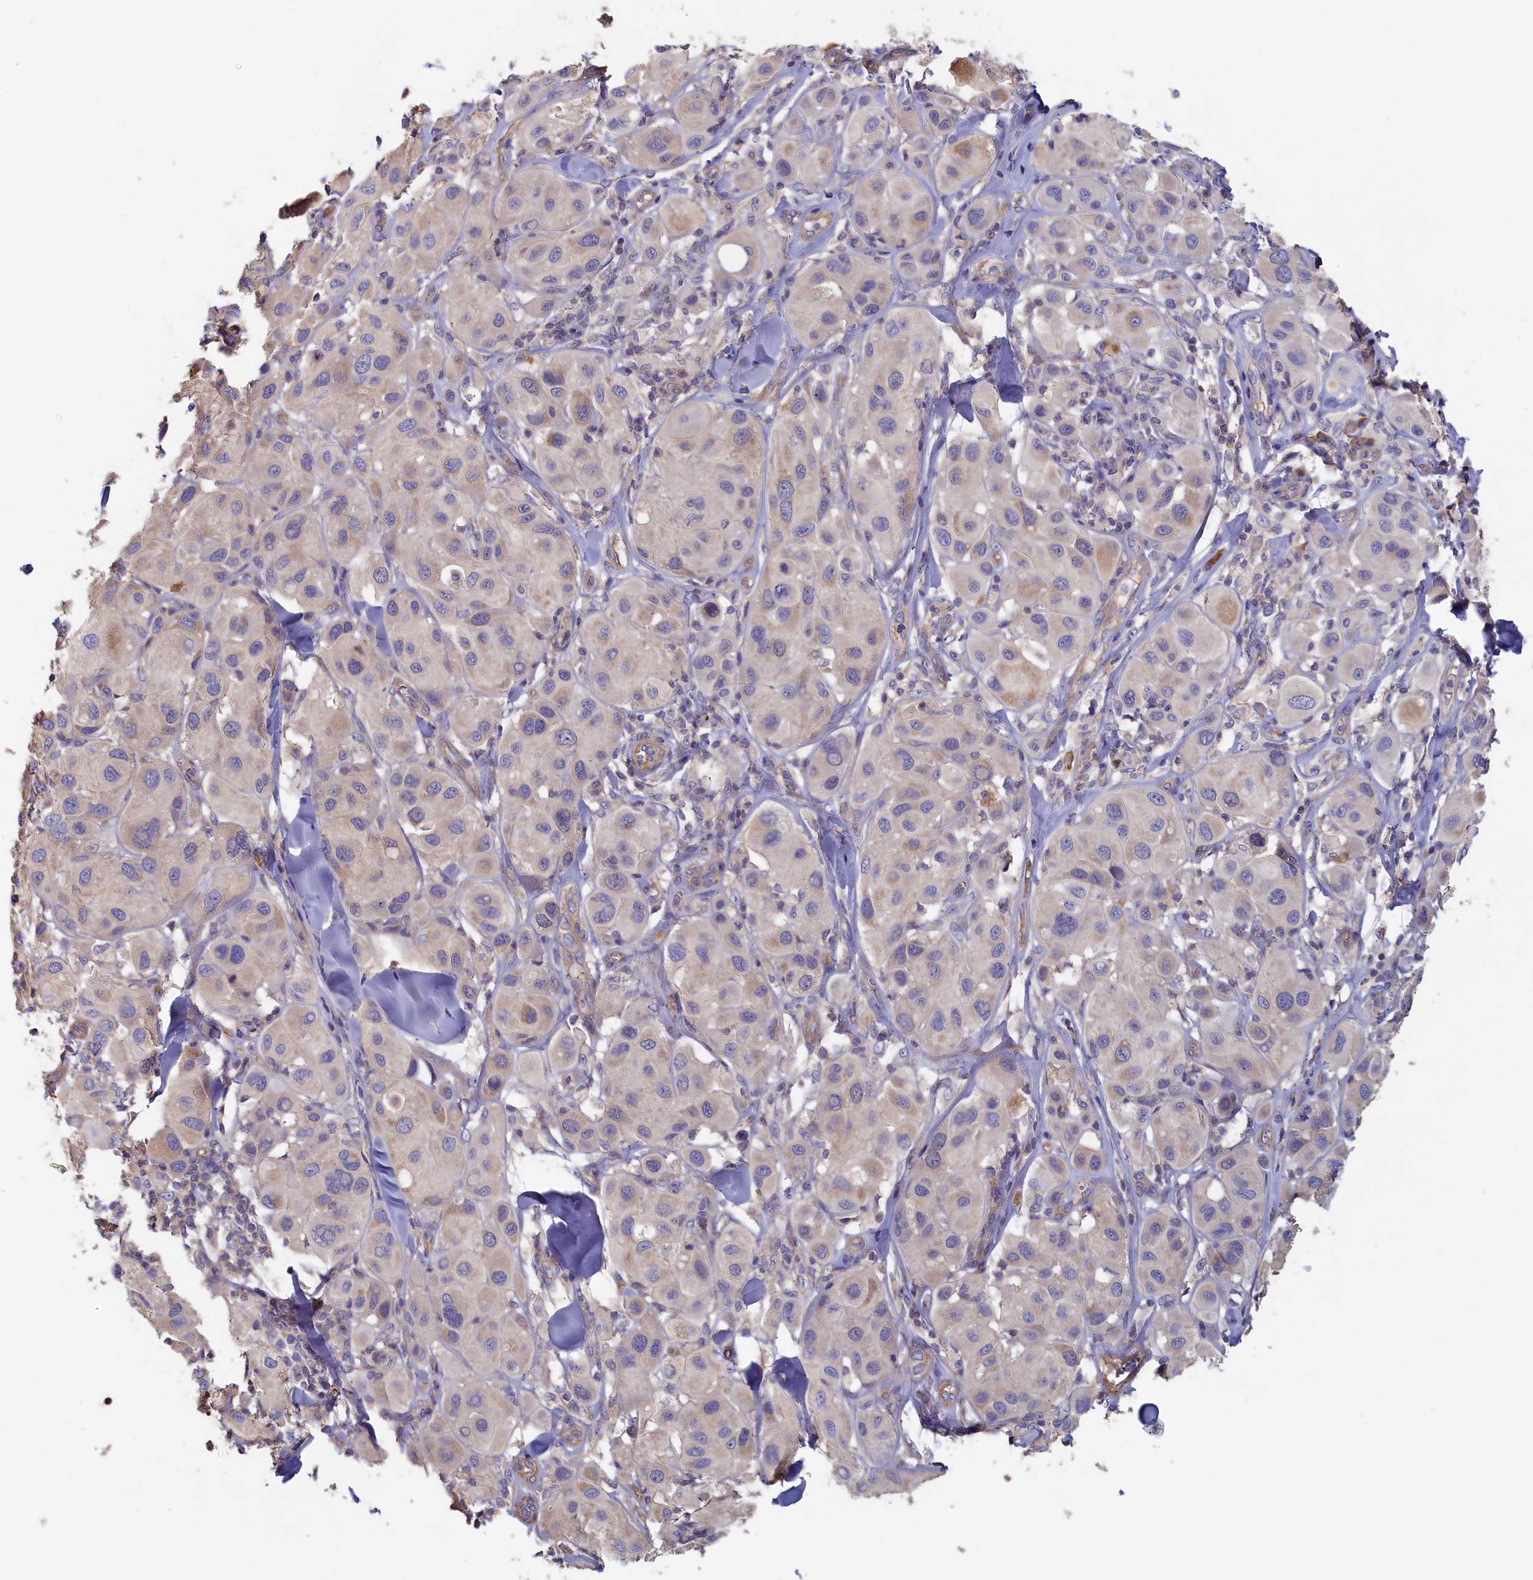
{"staining": {"intensity": "weak", "quantity": "<25%", "location": "cytoplasmic/membranous"}, "tissue": "melanoma", "cell_type": "Tumor cells", "image_type": "cancer", "snomed": [{"axis": "morphology", "description": "Malignant melanoma, Metastatic site"}, {"axis": "topography", "description": "Skin"}], "caption": "Malignant melanoma (metastatic site) stained for a protein using immunohistochemistry demonstrates no positivity tumor cells.", "gene": "ANKRD2", "patient": {"sex": "male", "age": 41}}